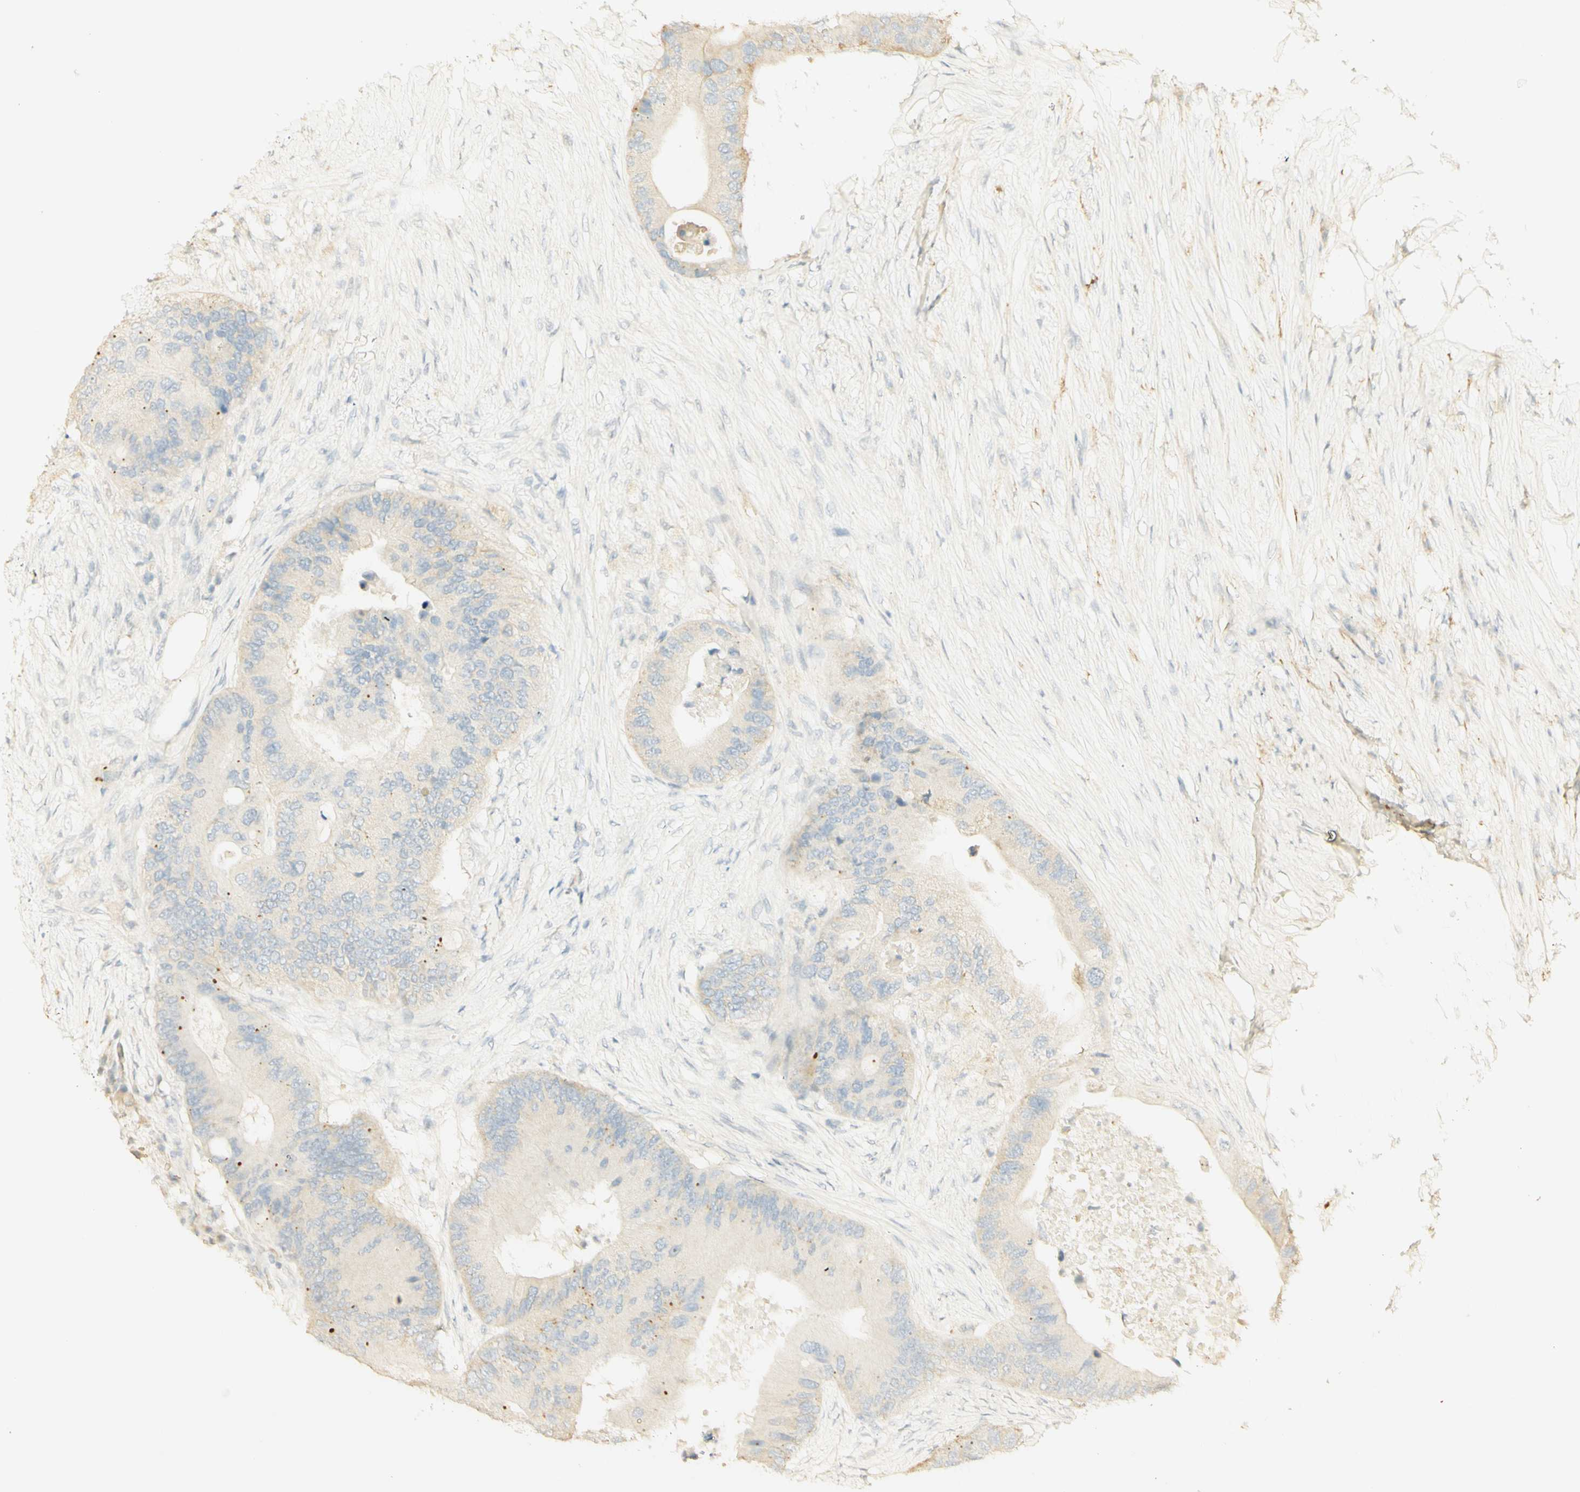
{"staining": {"intensity": "weak", "quantity": "25%-75%", "location": "cytoplasmic/membranous"}, "tissue": "colorectal cancer", "cell_type": "Tumor cells", "image_type": "cancer", "snomed": [{"axis": "morphology", "description": "Adenocarcinoma, NOS"}, {"axis": "topography", "description": "Colon"}], "caption": "IHC histopathology image of neoplastic tissue: adenocarcinoma (colorectal) stained using IHC exhibits low levels of weak protein expression localized specifically in the cytoplasmic/membranous of tumor cells, appearing as a cytoplasmic/membranous brown color.", "gene": "FCGRT", "patient": {"sex": "male", "age": 71}}